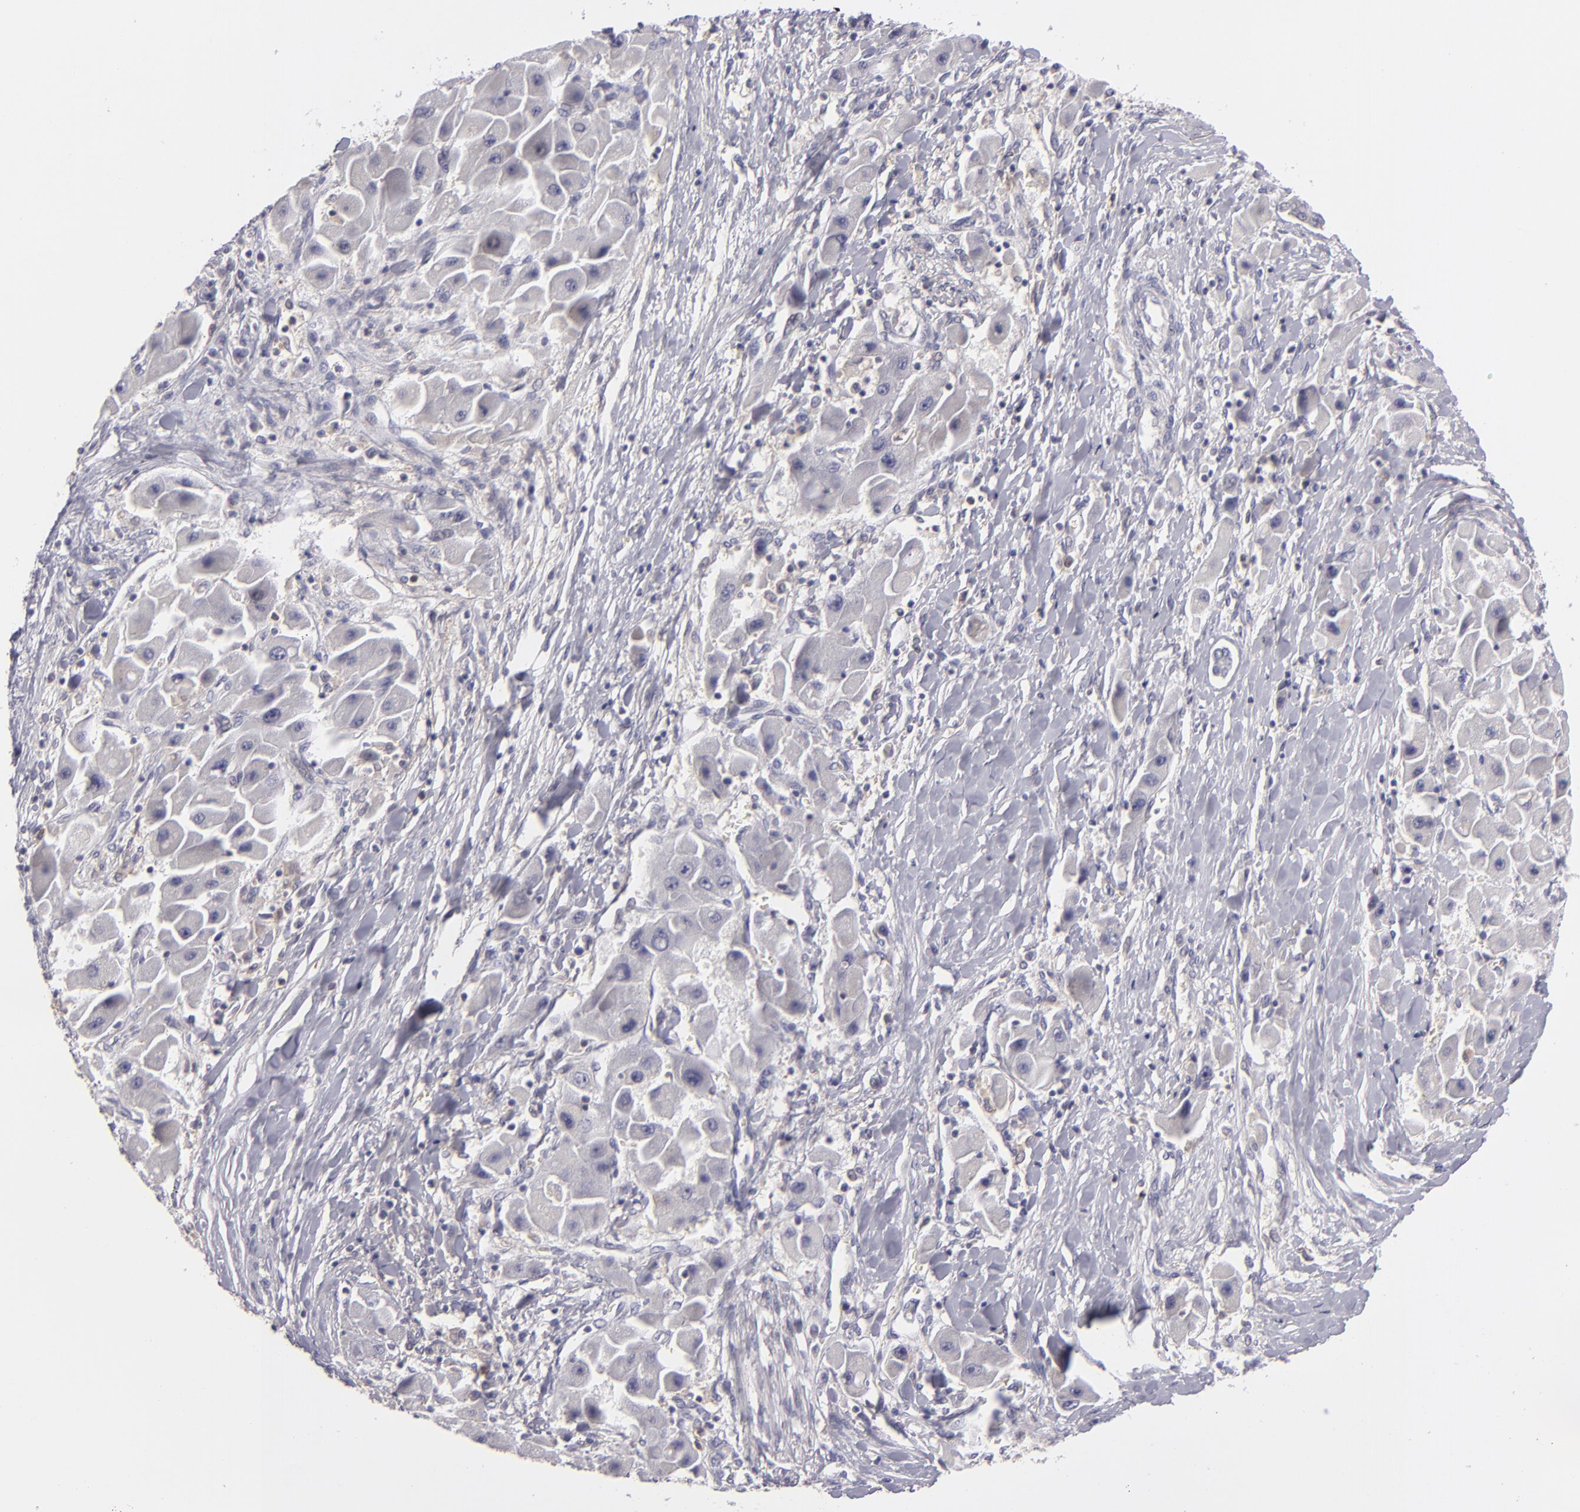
{"staining": {"intensity": "negative", "quantity": "none", "location": "none"}, "tissue": "liver cancer", "cell_type": "Tumor cells", "image_type": "cancer", "snomed": [{"axis": "morphology", "description": "Carcinoma, Hepatocellular, NOS"}, {"axis": "topography", "description": "Liver"}], "caption": "This is a image of immunohistochemistry staining of liver cancer (hepatocellular carcinoma), which shows no expression in tumor cells.", "gene": "MMP10", "patient": {"sex": "male", "age": 24}}